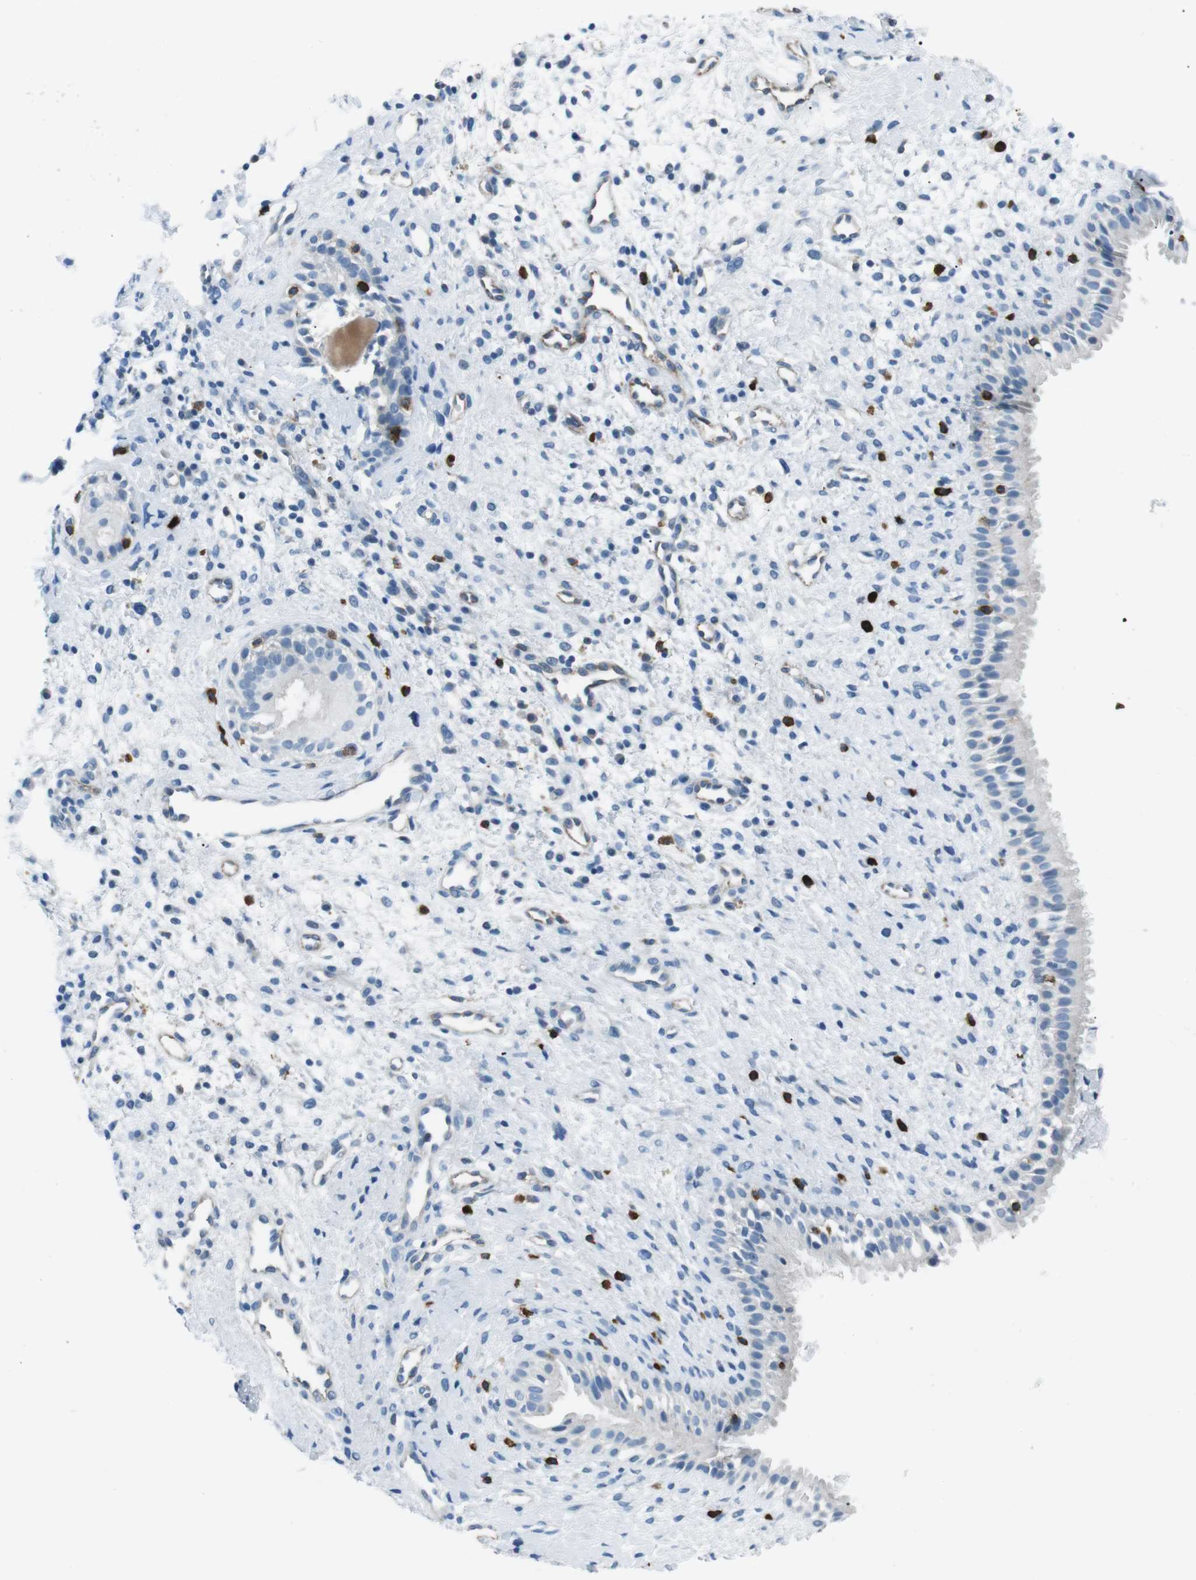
{"staining": {"intensity": "negative", "quantity": "none", "location": "none"}, "tissue": "nasopharynx", "cell_type": "Respiratory epithelial cells", "image_type": "normal", "snomed": [{"axis": "morphology", "description": "Normal tissue, NOS"}, {"axis": "topography", "description": "Nasopharynx"}], "caption": "Nasopharynx stained for a protein using immunohistochemistry (IHC) displays no staining respiratory epithelial cells.", "gene": "CSF2RA", "patient": {"sex": "male", "age": 22}}